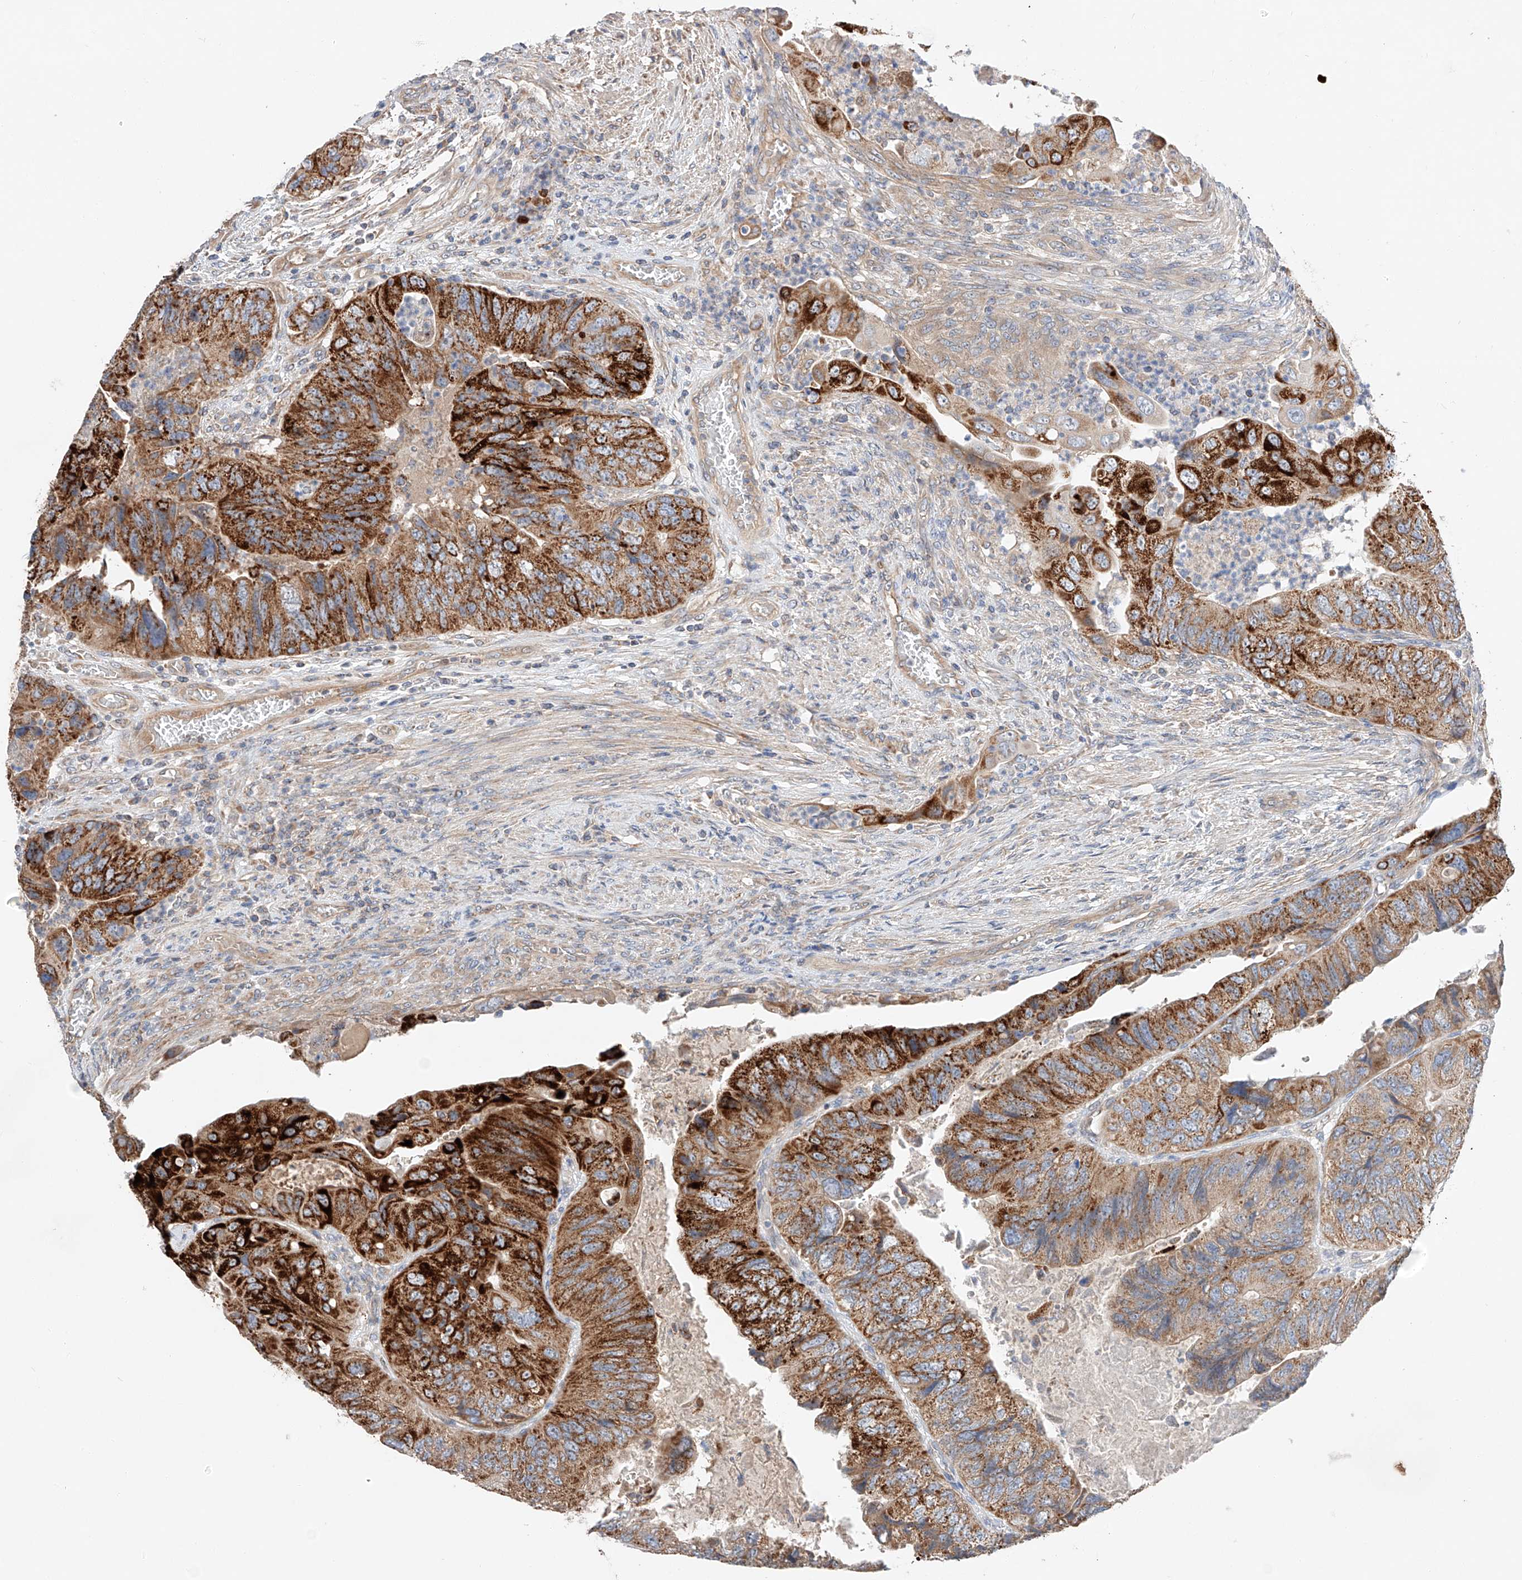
{"staining": {"intensity": "strong", "quantity": ">75%", "location": "cytoplasmic/membranous"}, "tissue": "colorectal cancer", "cell_type": "Tumor cells", "image_type": "cancer", "snomed": [{"axis": "morphology", "description": "Adenocarcinoma, NOS"}, {"axis": "topography", "description": "Rectum"}], "caption": "Human colorectal adenocarcinoma stained with a protein marker demonstrates strong staining in tumor cells.", "gene": "RUSC1", "patient": {"sex": "male", "age": 63}}